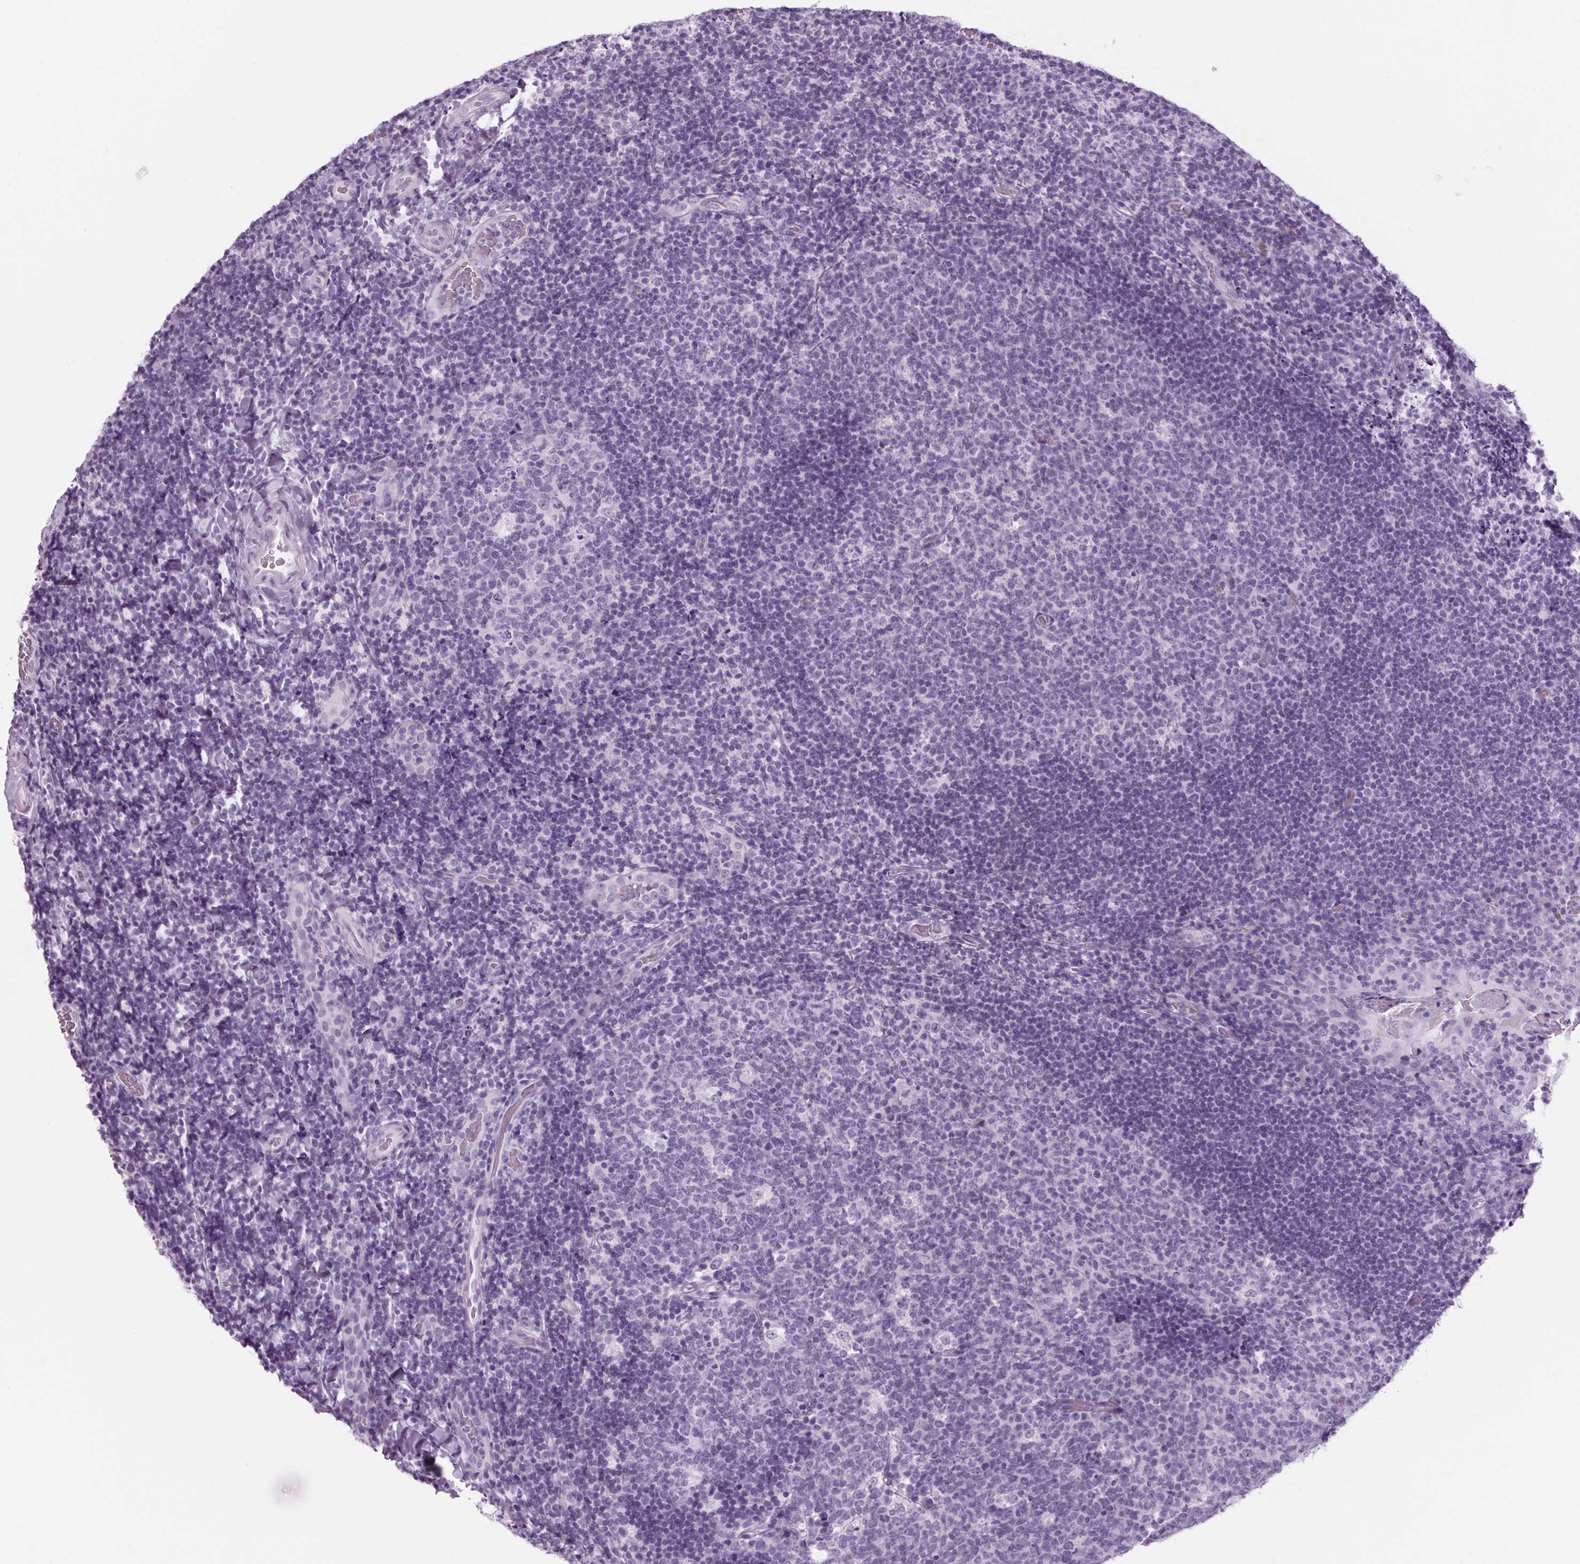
{"staining": {"intensity": "negative", "quantity": "none", "location": "none"}, "tissue": "tonsil", "cell_type": "Germinal center cells", "image_type": "normal", "snomed": [{"axis": "morphology", "description": "Normal tissue, NOS"}, {"axis": "topography", "description": "Tonsil"}], "caption": "The histopathology image exhibits no staining of germinal center cells in unremarkable tonsil. (Stains: DAB IHC with hematoxylin counter stain, Microscopy: brightfield microscopy at high magnification).", "gene": "PPP1R1A", "patient": {"sex": "male", "age": 17}}